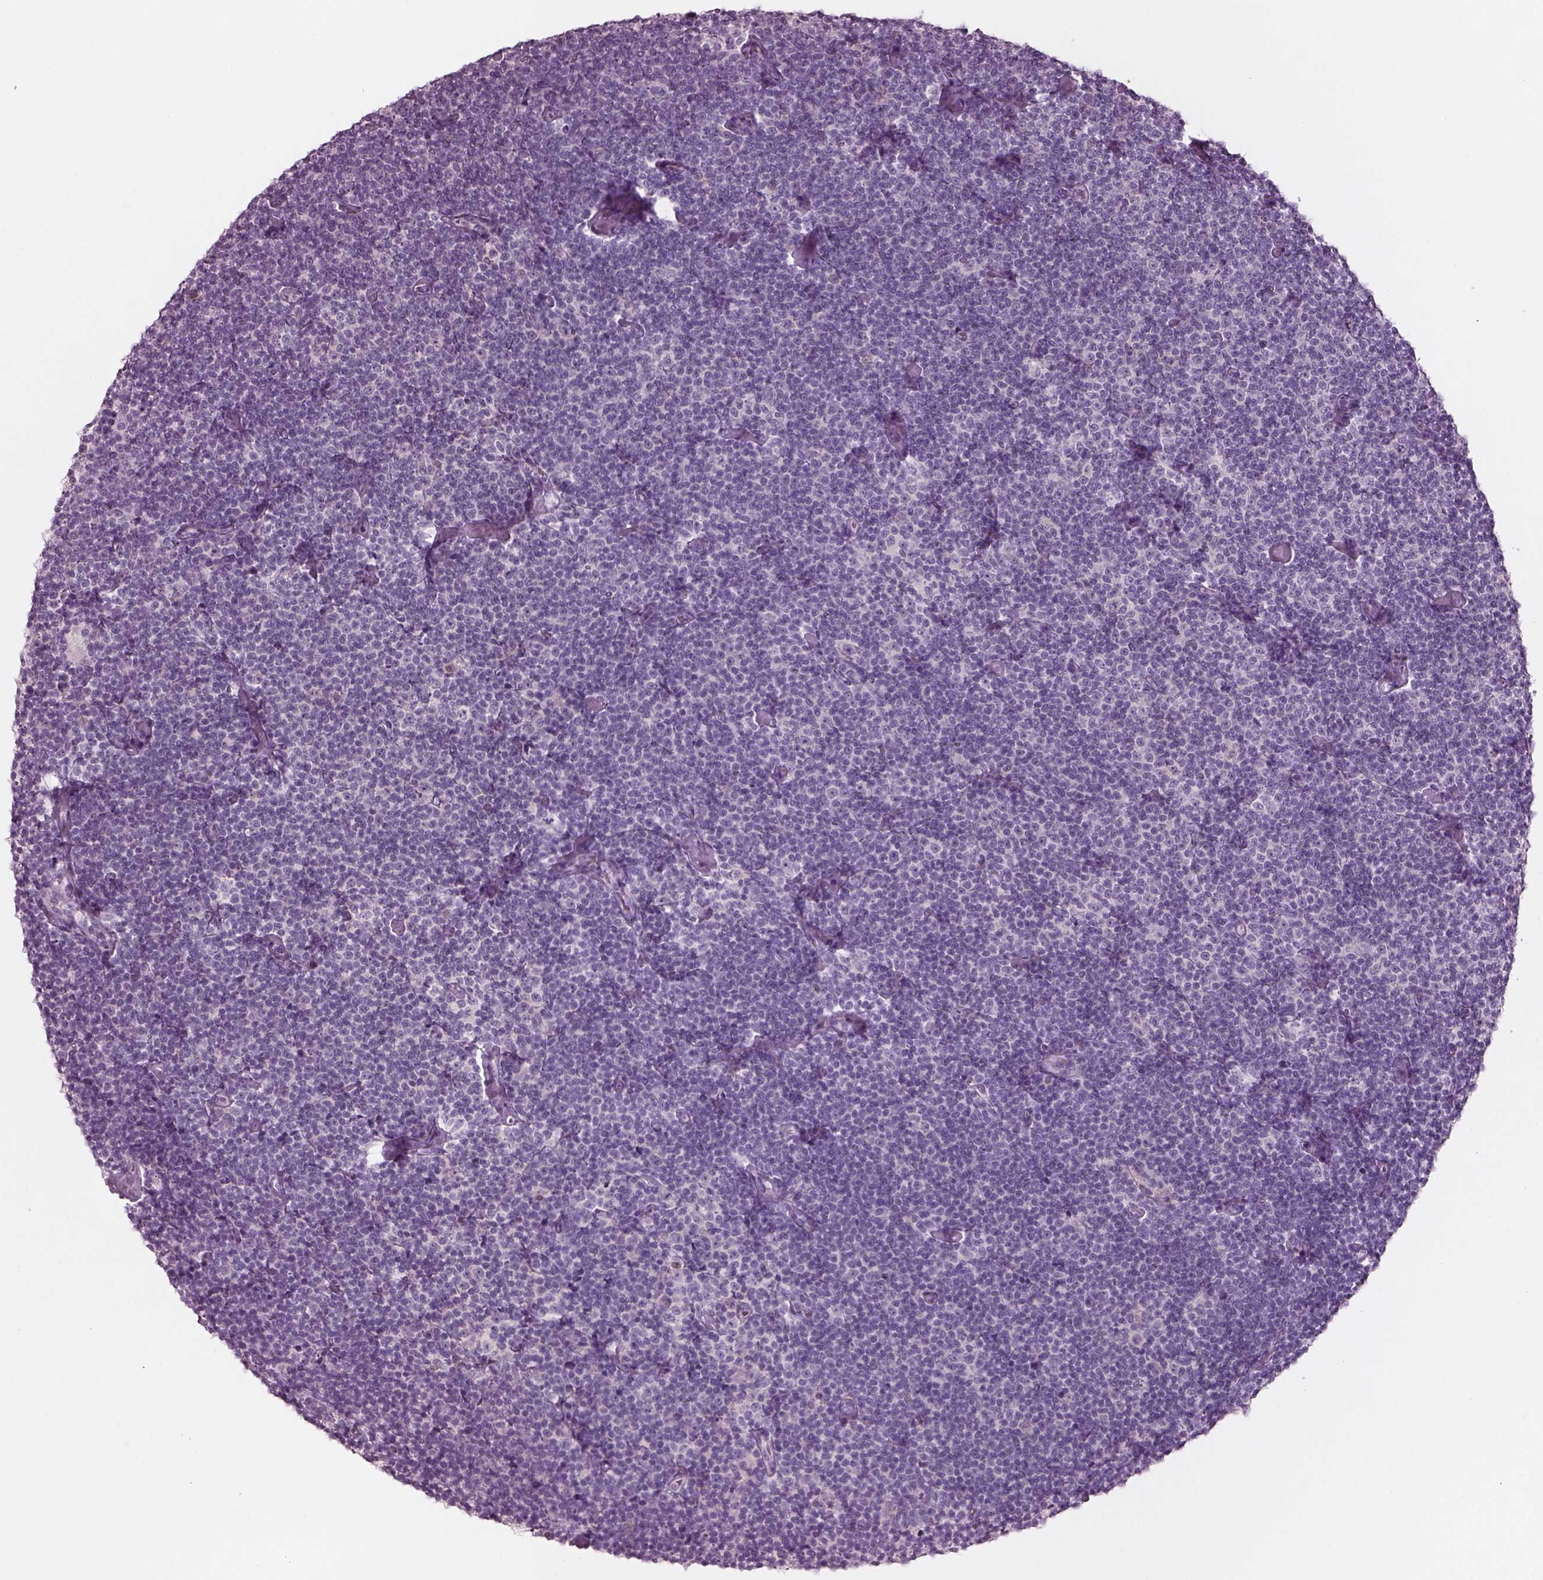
{"staining": {"intensity": "negative", "quantity": "none", "location": "none"}, "tissue": "lymphoma", "cell_type": "Tumor cells", "image_type": "cancer", "snomed": [{"axis": "morphology", "description": "Malignant lymphoma, non-Hodgkin's type, Low grade"}, {"axis": "topography", "description": "Lymph node"}], "caption": "The photomicrograph shows no significant positivity in tumor cells of malignant lymphoma, non-Hodgkin's type (low-grade).", "gene": "SLC27A2", "patient": {"sex": "male", "age": 81}}